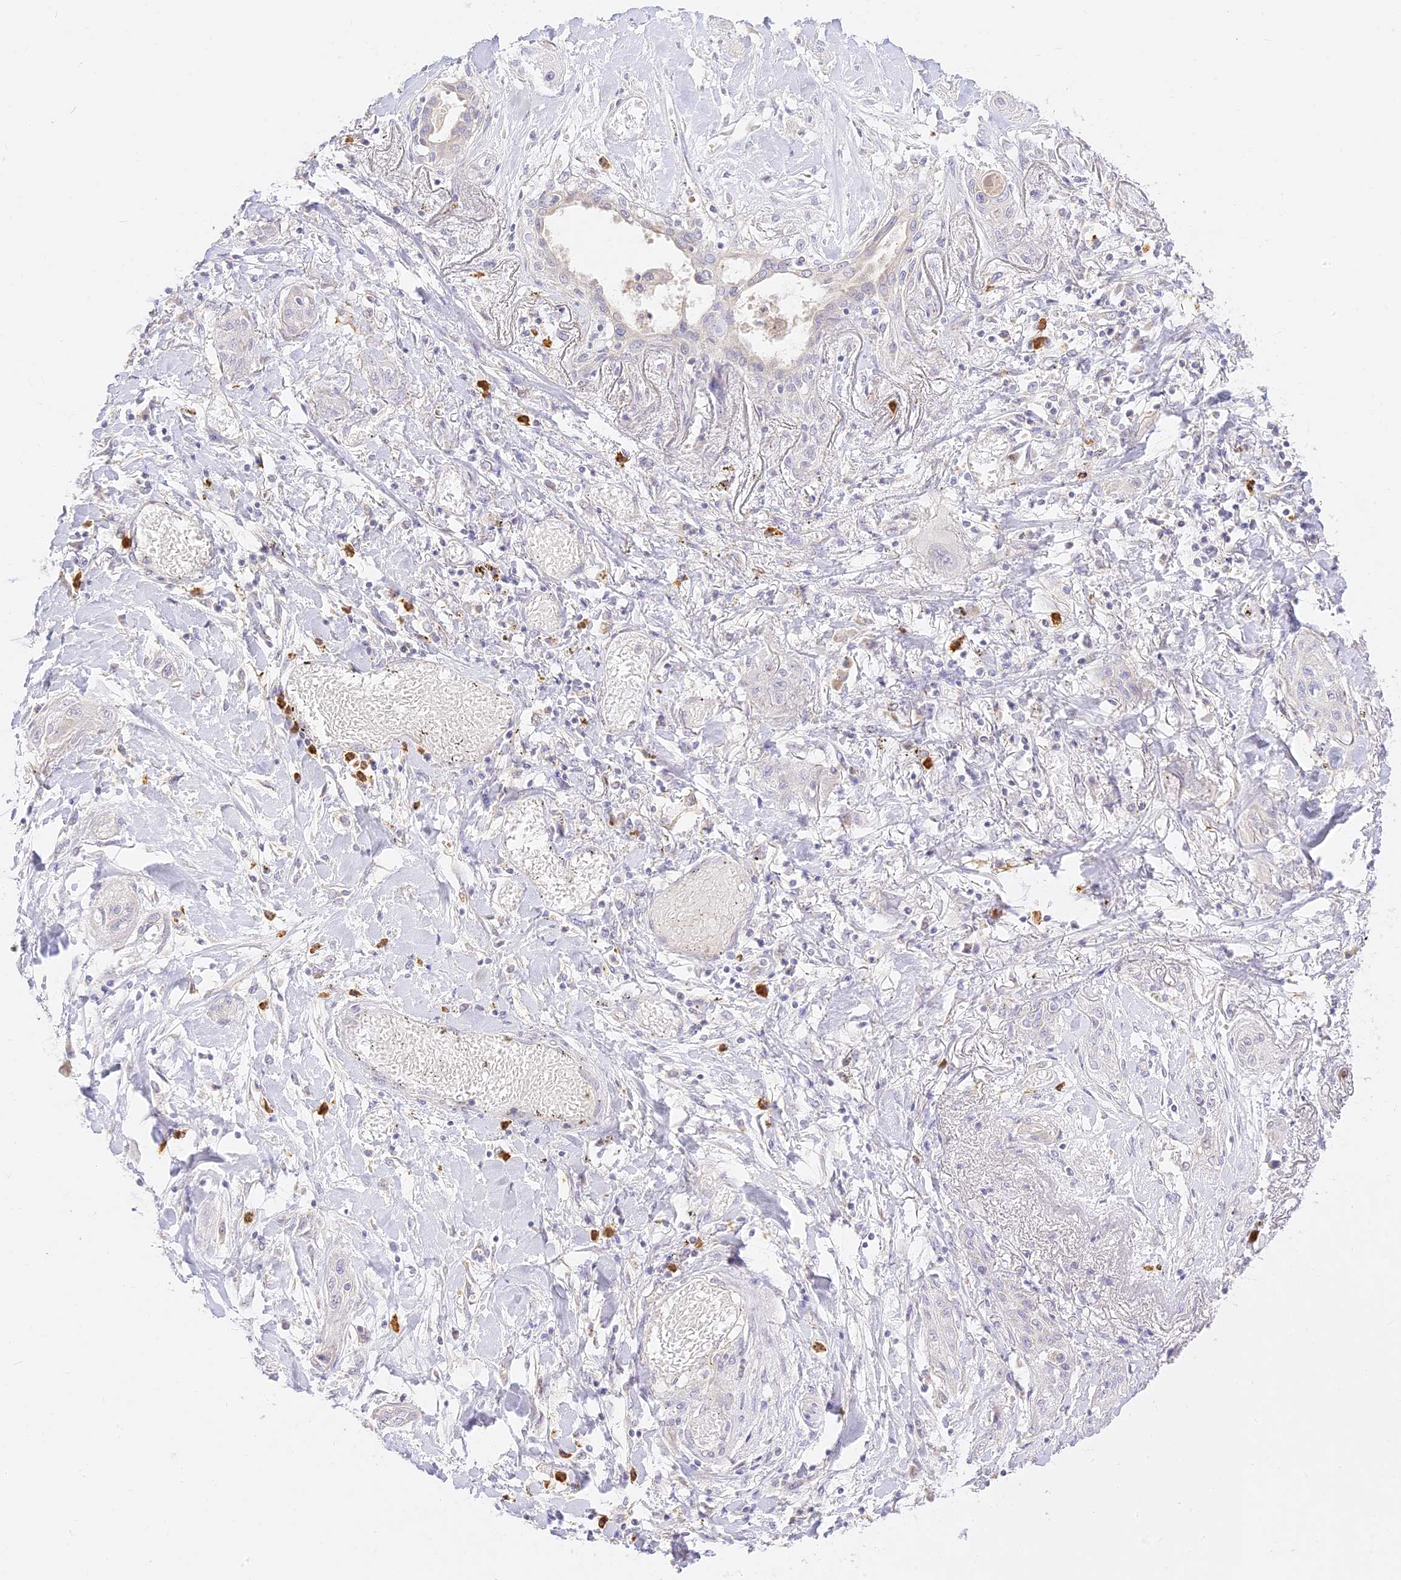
{"staining": {"intensity": "negative", "quantity": "none", "location": "none"}, "tissue": "lung cancer", "cell_type": "Tumor cells", "image_type": "cancer", "snomed": [{"axis": "morphology", "description": "Squamous cell carcinoma, NOS"}, {"axis": "topography", "description": "Lung"}], "caption": "Protein analysis of lung cancer (squamous cell carcinoma) demonstrates no significant positivity in tumor cells.", "gene": "LRRC15", "patient": {"sex": "female", "age": 47}}